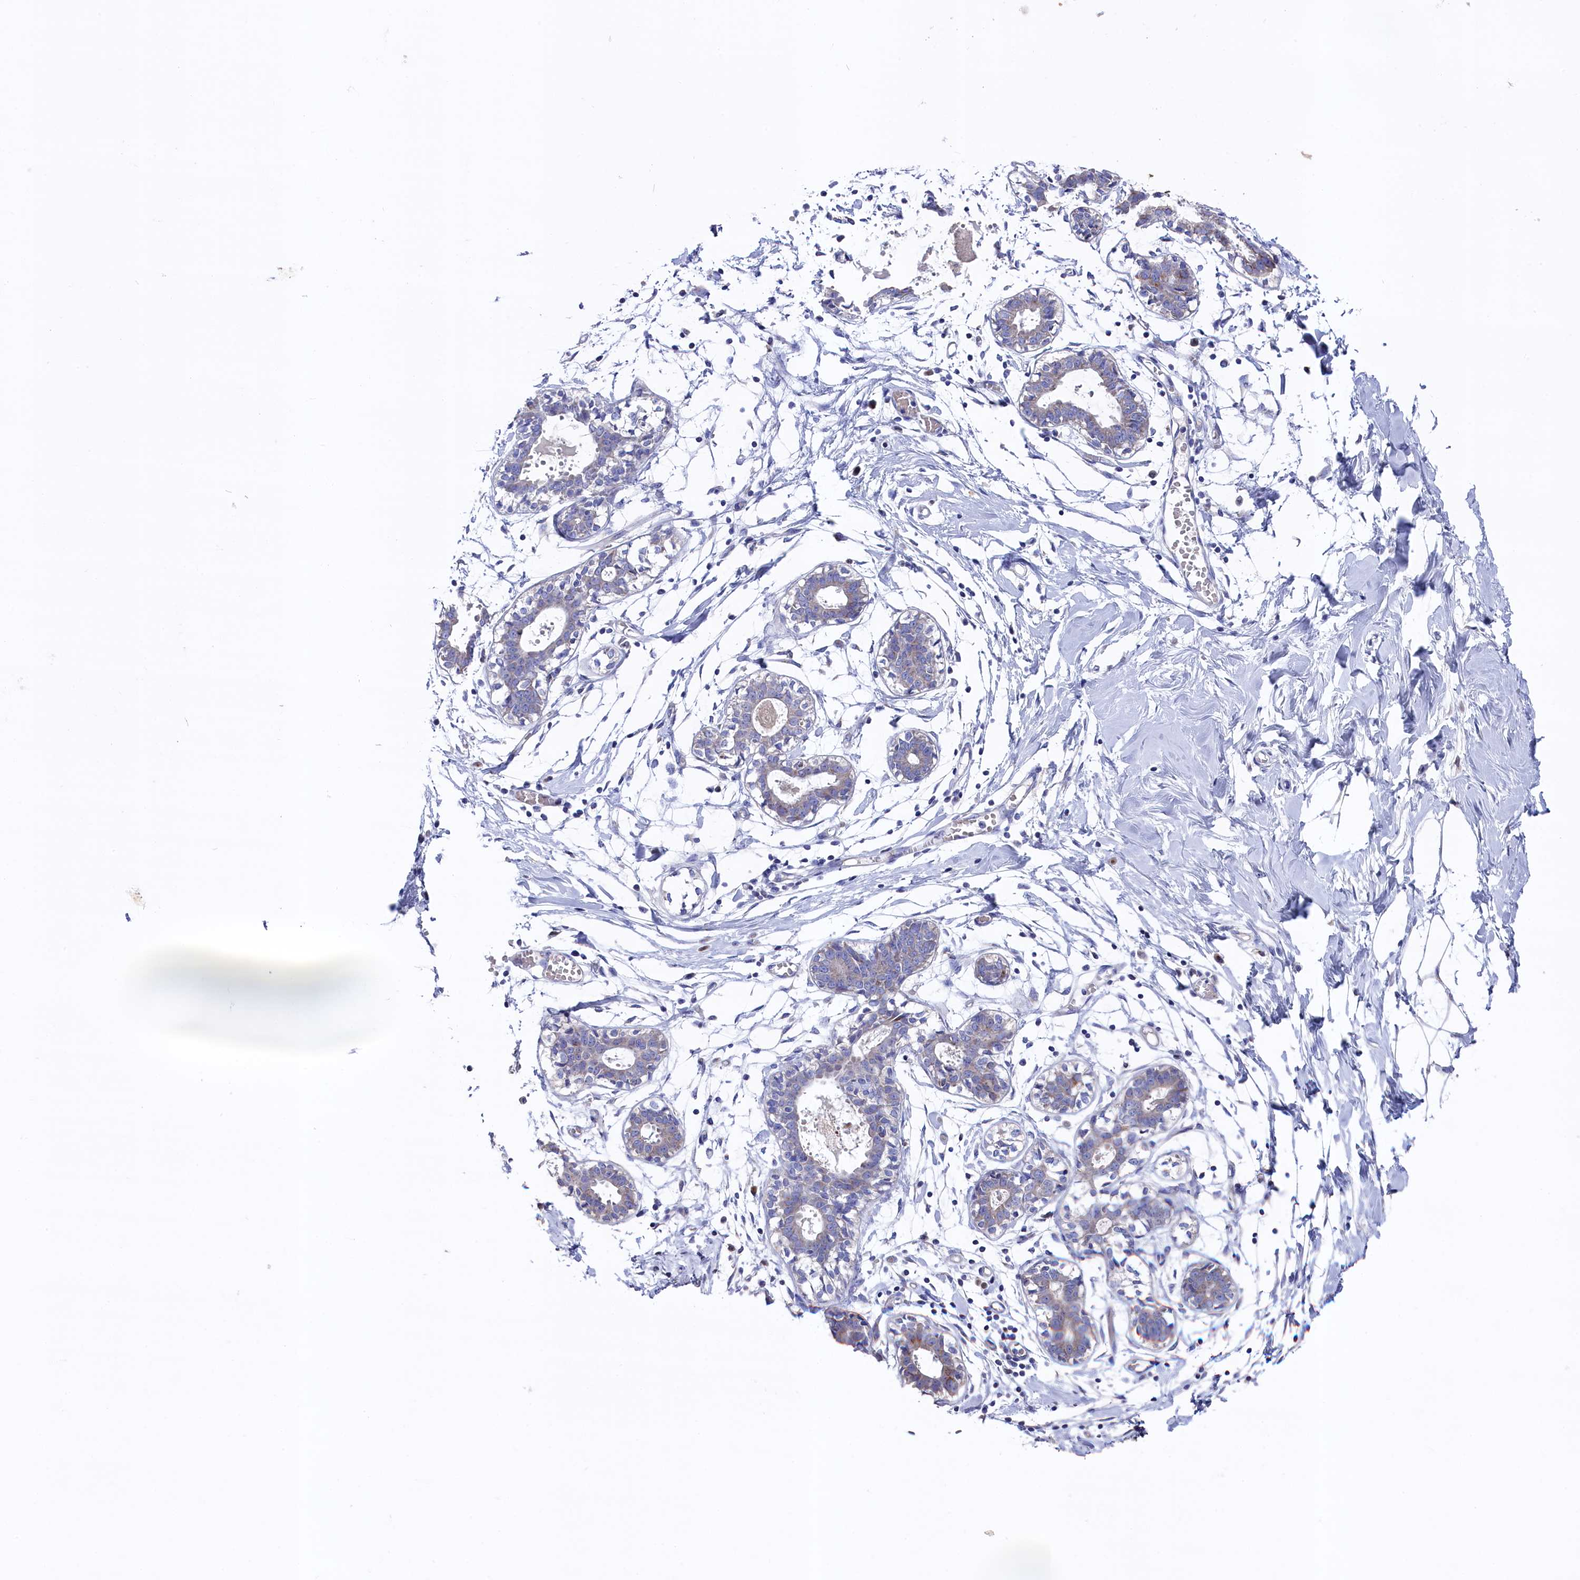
{"staining": {"intensity": "negative", "quantity": "none", "location": "none"}, "tissue": "breast", "cell_type": "Adipocytes", "image_type": "normal", "snomed": [{"axis": "morphology", "description": "Normal tissue, NOS"}, {"axis": "topography", "description": "Breast"}], "caption": "A micrograph of breast stained for a protein demonstrates no brown staining in adipocytes. (DAB (3,3'-diaminobenzidine) immunohistochemistry (IHC) with hematoxylin counter stain).", "gene": "GPR108", "patient": {"sex": "female", "age": 27}}